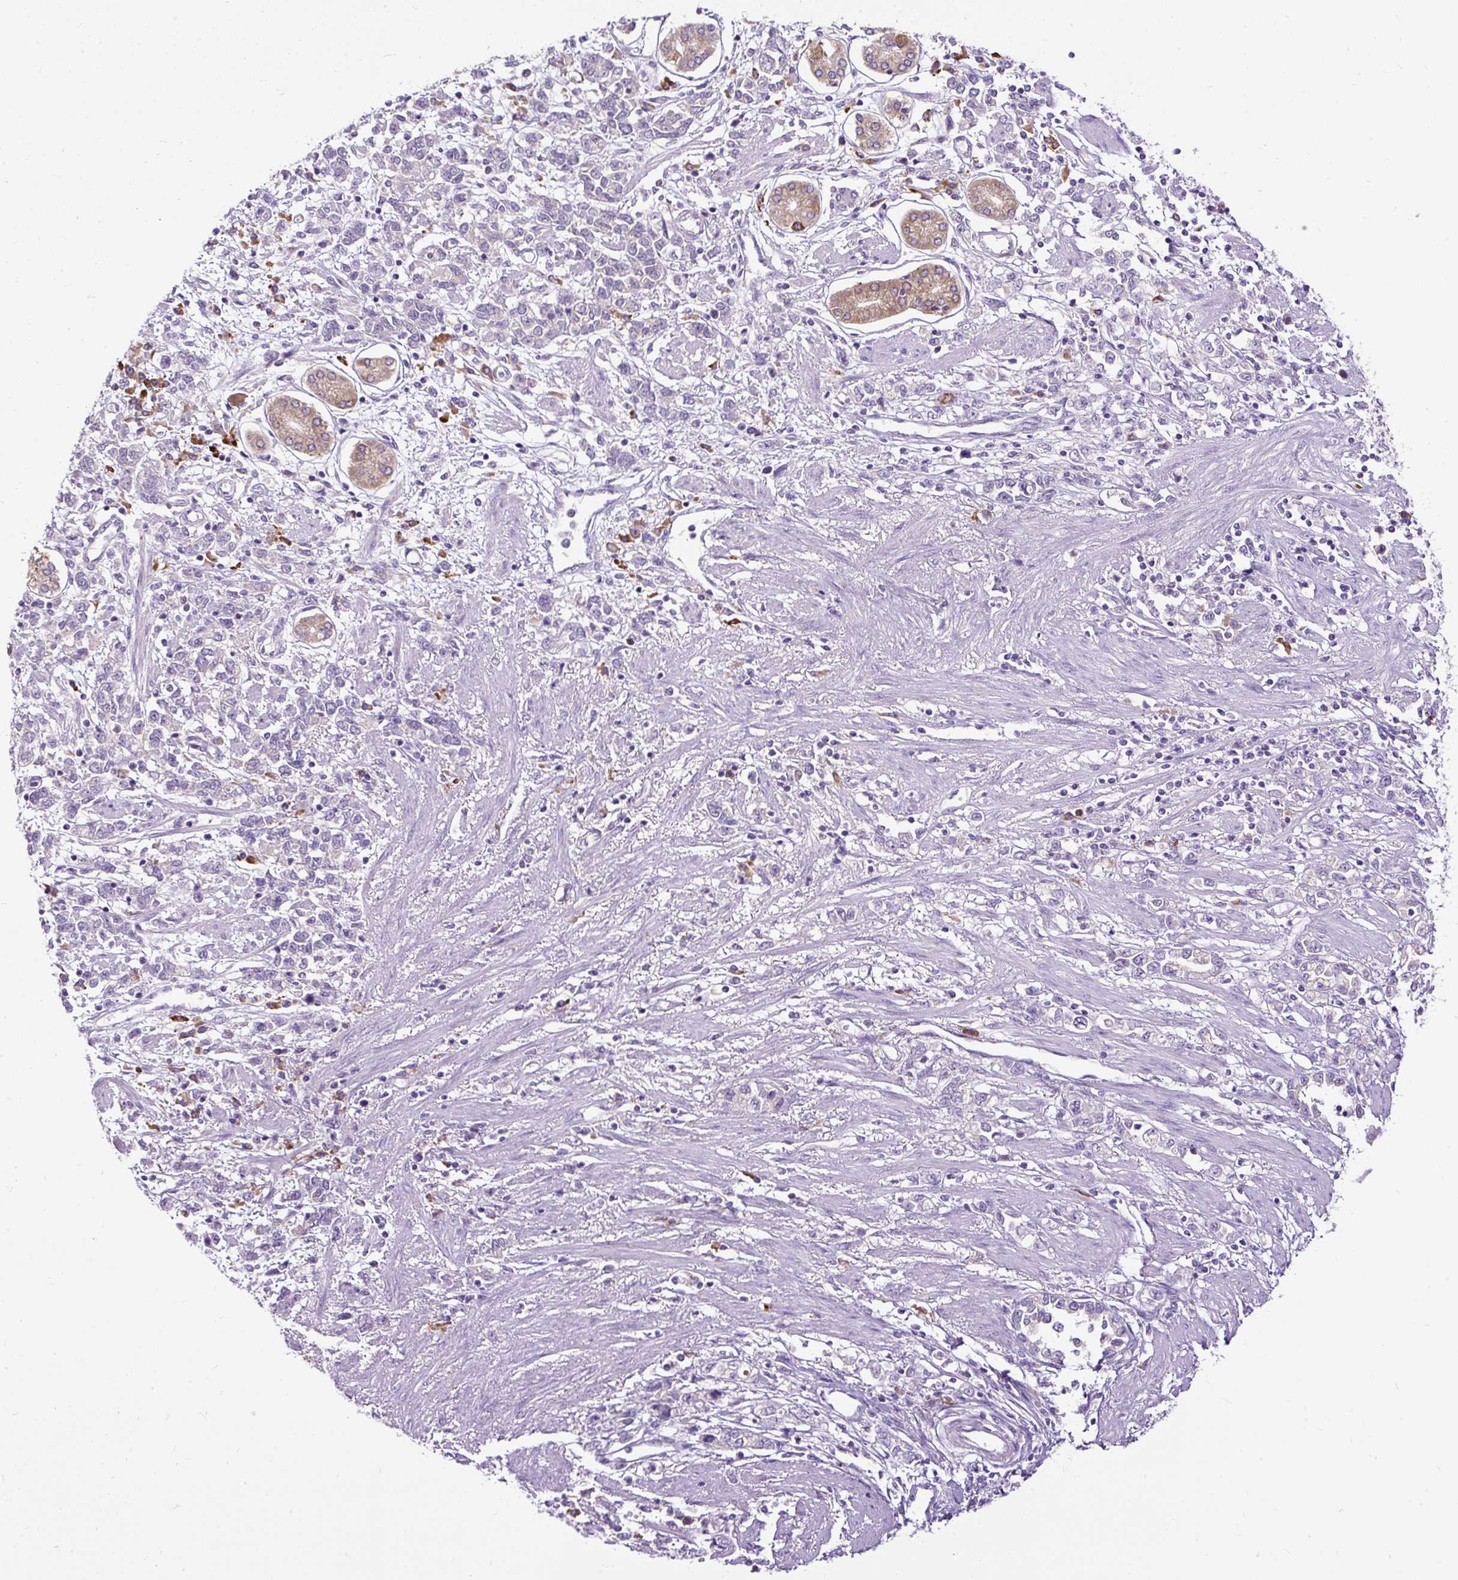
{"staining": {"intensity": "negative", "quantity": "none", "location": "none"}, "tissue": "stomach cancer", "cell_type": "Tumor cells", "image_type": "cancer", "snomed": [{"axis": "morphology", "description": "Adenocarcinoma, NOS"}, {"axis": "topography", "description": "Stomach"}], "caption": "A histopathology image of stomach cancer stained for a protein reveals no brown staining in tumor cells.", "gene": "FMC1", "patient": {"sex": "female", "age": 76}}